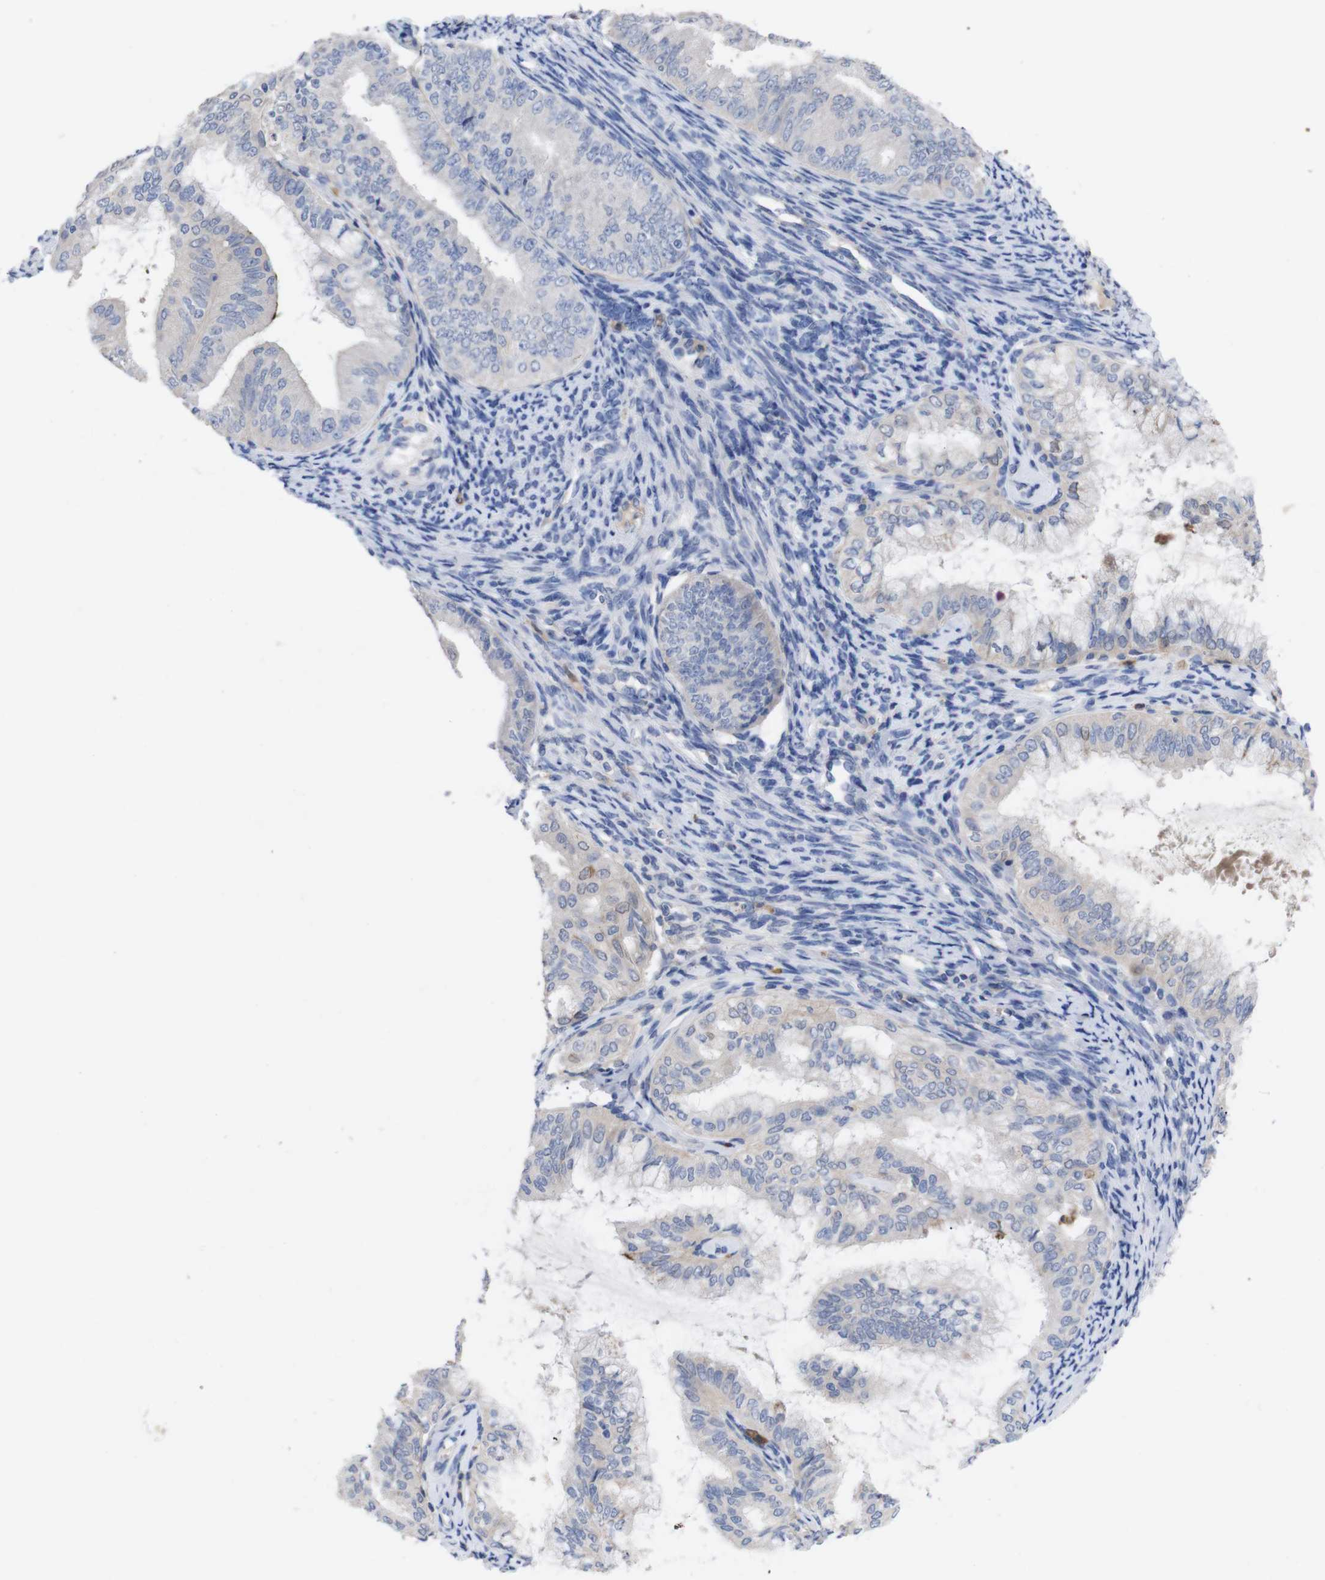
{"staining": {"intensity": "negative", "quantity": "none", "location": "none"}, "tissue": "endometrial cancer", "cell_type": "Tumor cells", "image_type": "cancer", "snomed": [{"axis": "morphology", "description": "Adenocarcinoma, NOS"}, {"axis": "topography", "description": "Endometrium"}], "caption": "This is an immunohistochemistry (IHC) image of human endometrial cancer. There is no expression in tumor cells.", "gene": "C5AR1", "patient": {"sex": "female", "age": 63}}